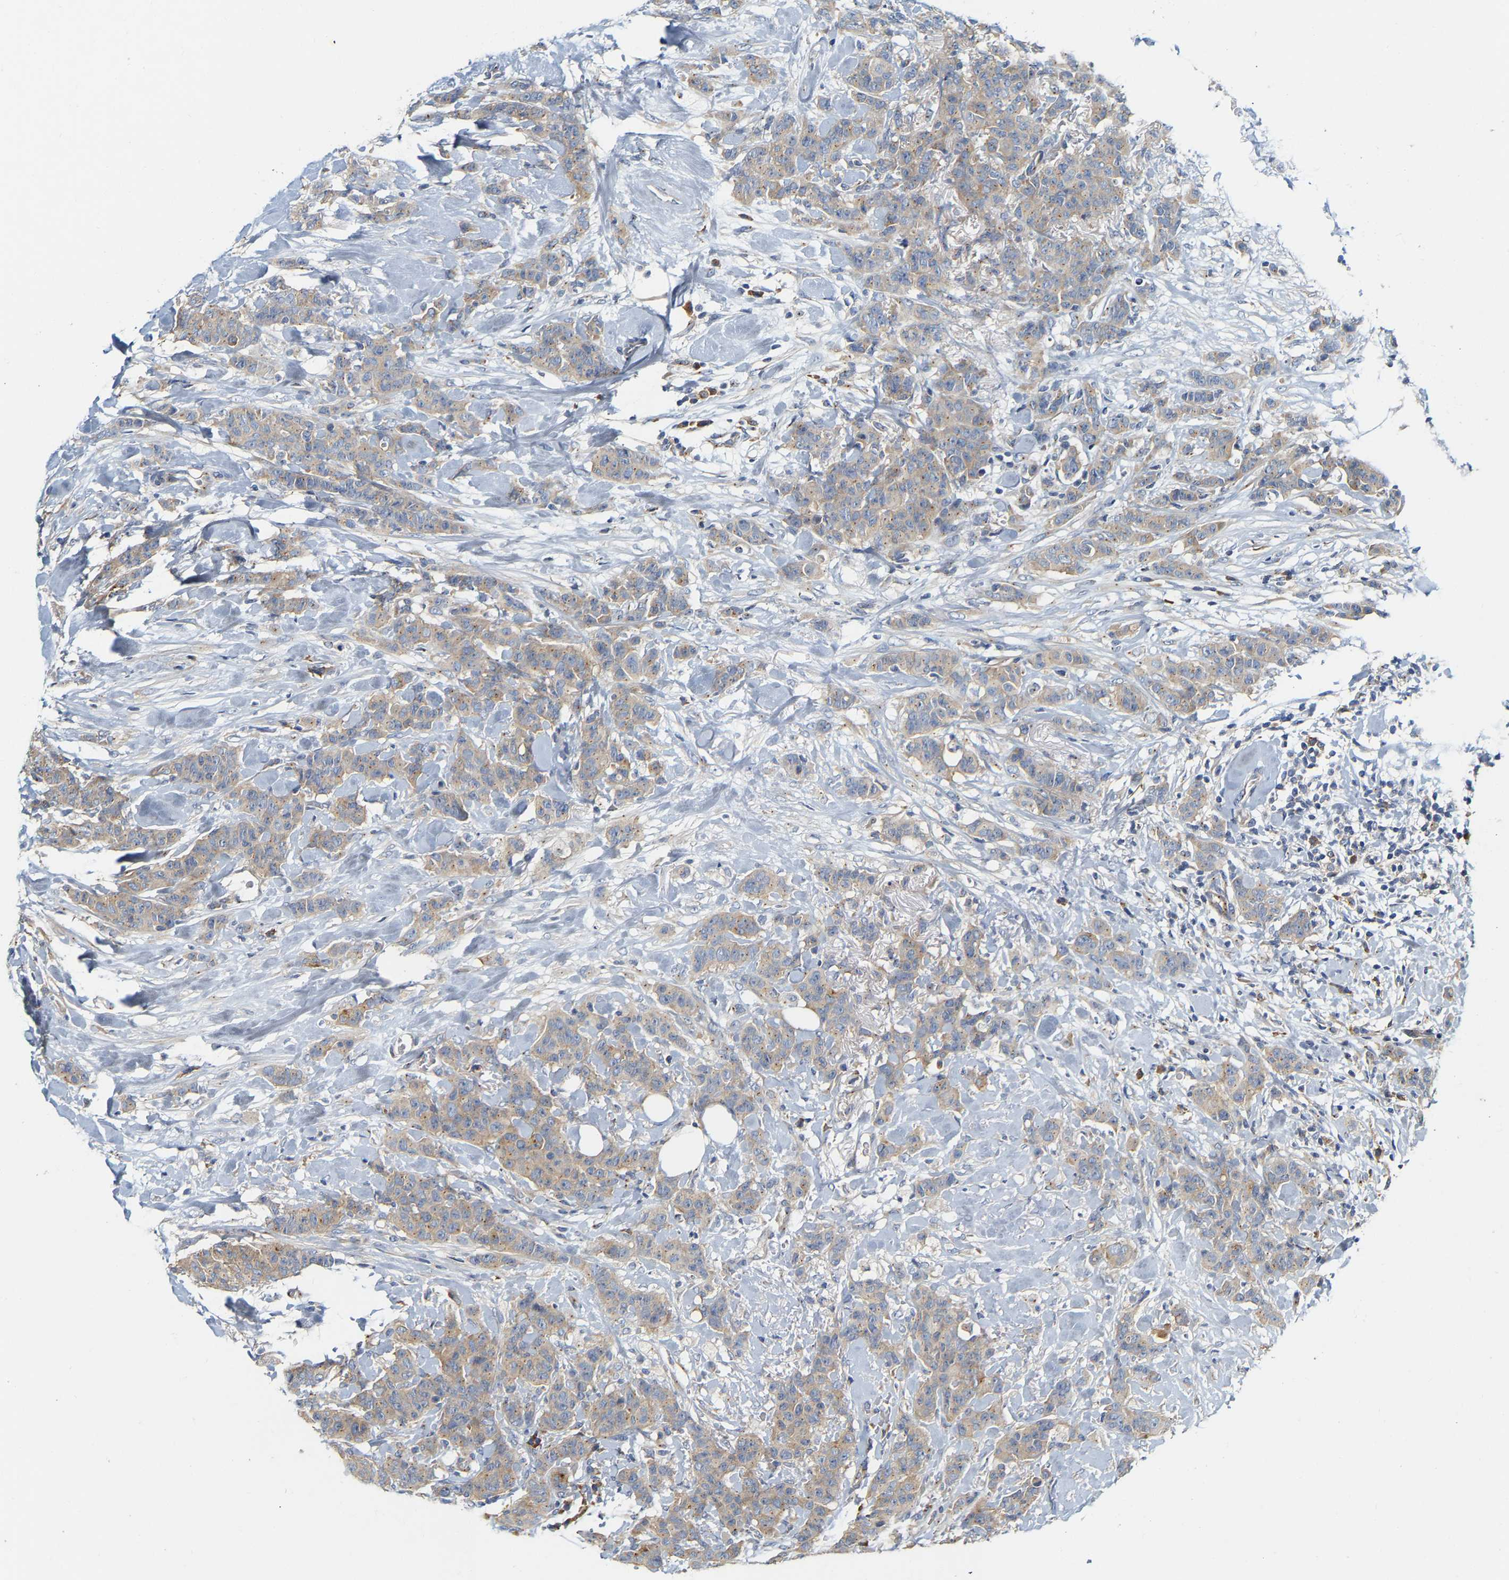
{"staining": {"intensity": "weak", "quantity": ">75%", "location": "cytoplasmic/membranous"}, "tissue": "breast cancer", "cell_type": "Tumor cells", "image_type": "cancer", "snomed": [{"axis": "morphology", "description": "Normal tissue, NOS"}, {"axis": "morphology", "description": "Duct carcinoma"}, {"axis": "topography", "description": "Breast"}], "caption": "Protein expression analysis of infiltrating ductal carcinoma (breast) reveals weak cytoplasmic/membranous expression in approximately >75% of tumor cells. (Brightfield microscopy of DAB IHC at high magnification).", "gene": "PCNT", "patient": {"sex": "female", "age": 40}}